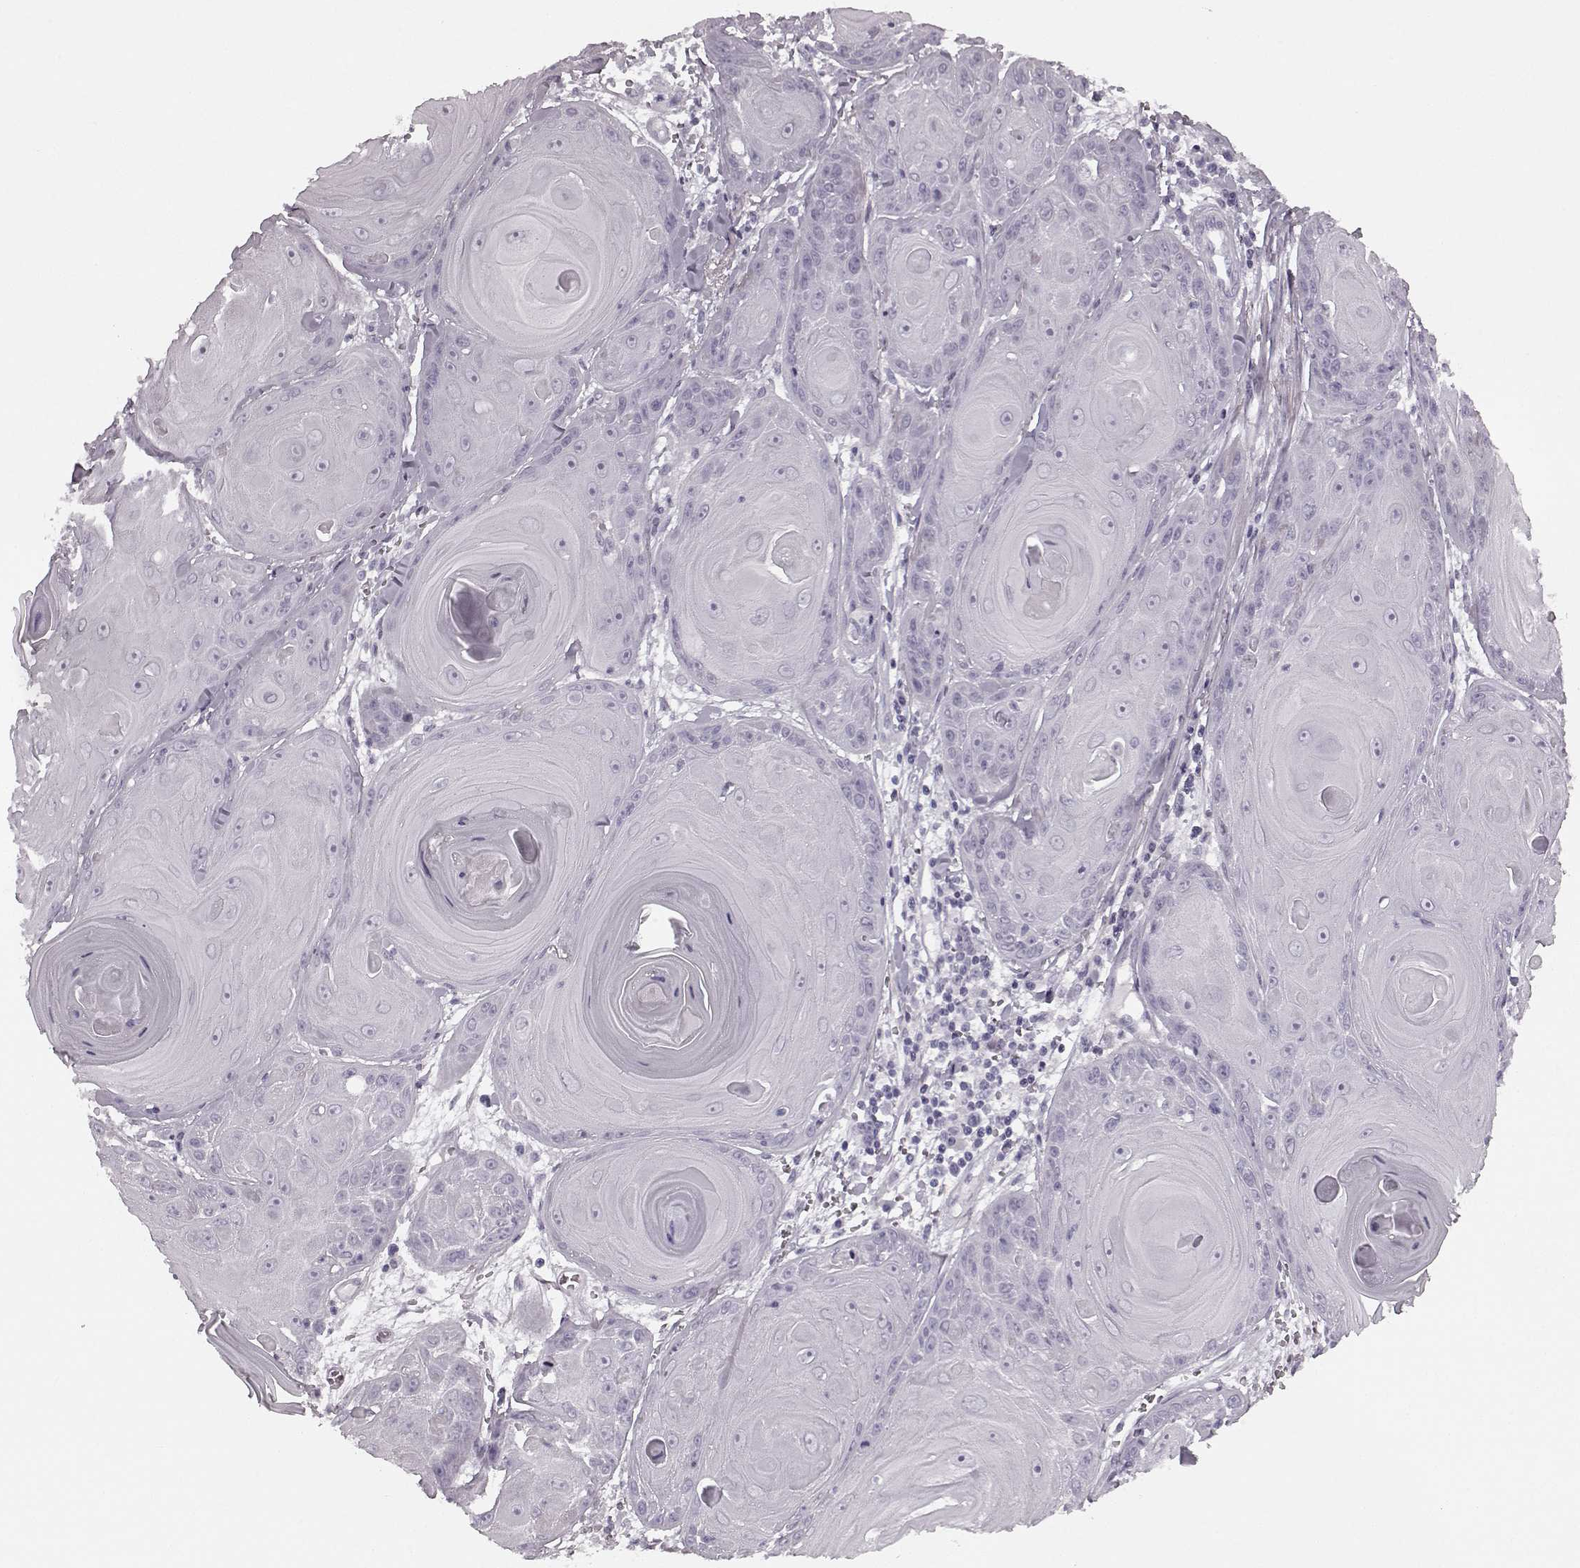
{"staining": {"intensity": "negative", "quantity": "none", "location": "none"}, "tissue": "skin cancer", "cell_type": "Tumor cells", "image_type": "cancer", "snomed": [{"axis": "morphology", "description": "Squamous cell carcinoma, NOS"}, {"axis": "topography", "description": "Skin"}, {"axis": "topography", "description": "Vulva"}], "caption": "High power microscopy image of an immunohistochemistry photomicrograph of skin cancer, revealing no significant staining in tumor cells.", "gene": "SEMG2", "patient": {"sex": "female", "age": 85}}